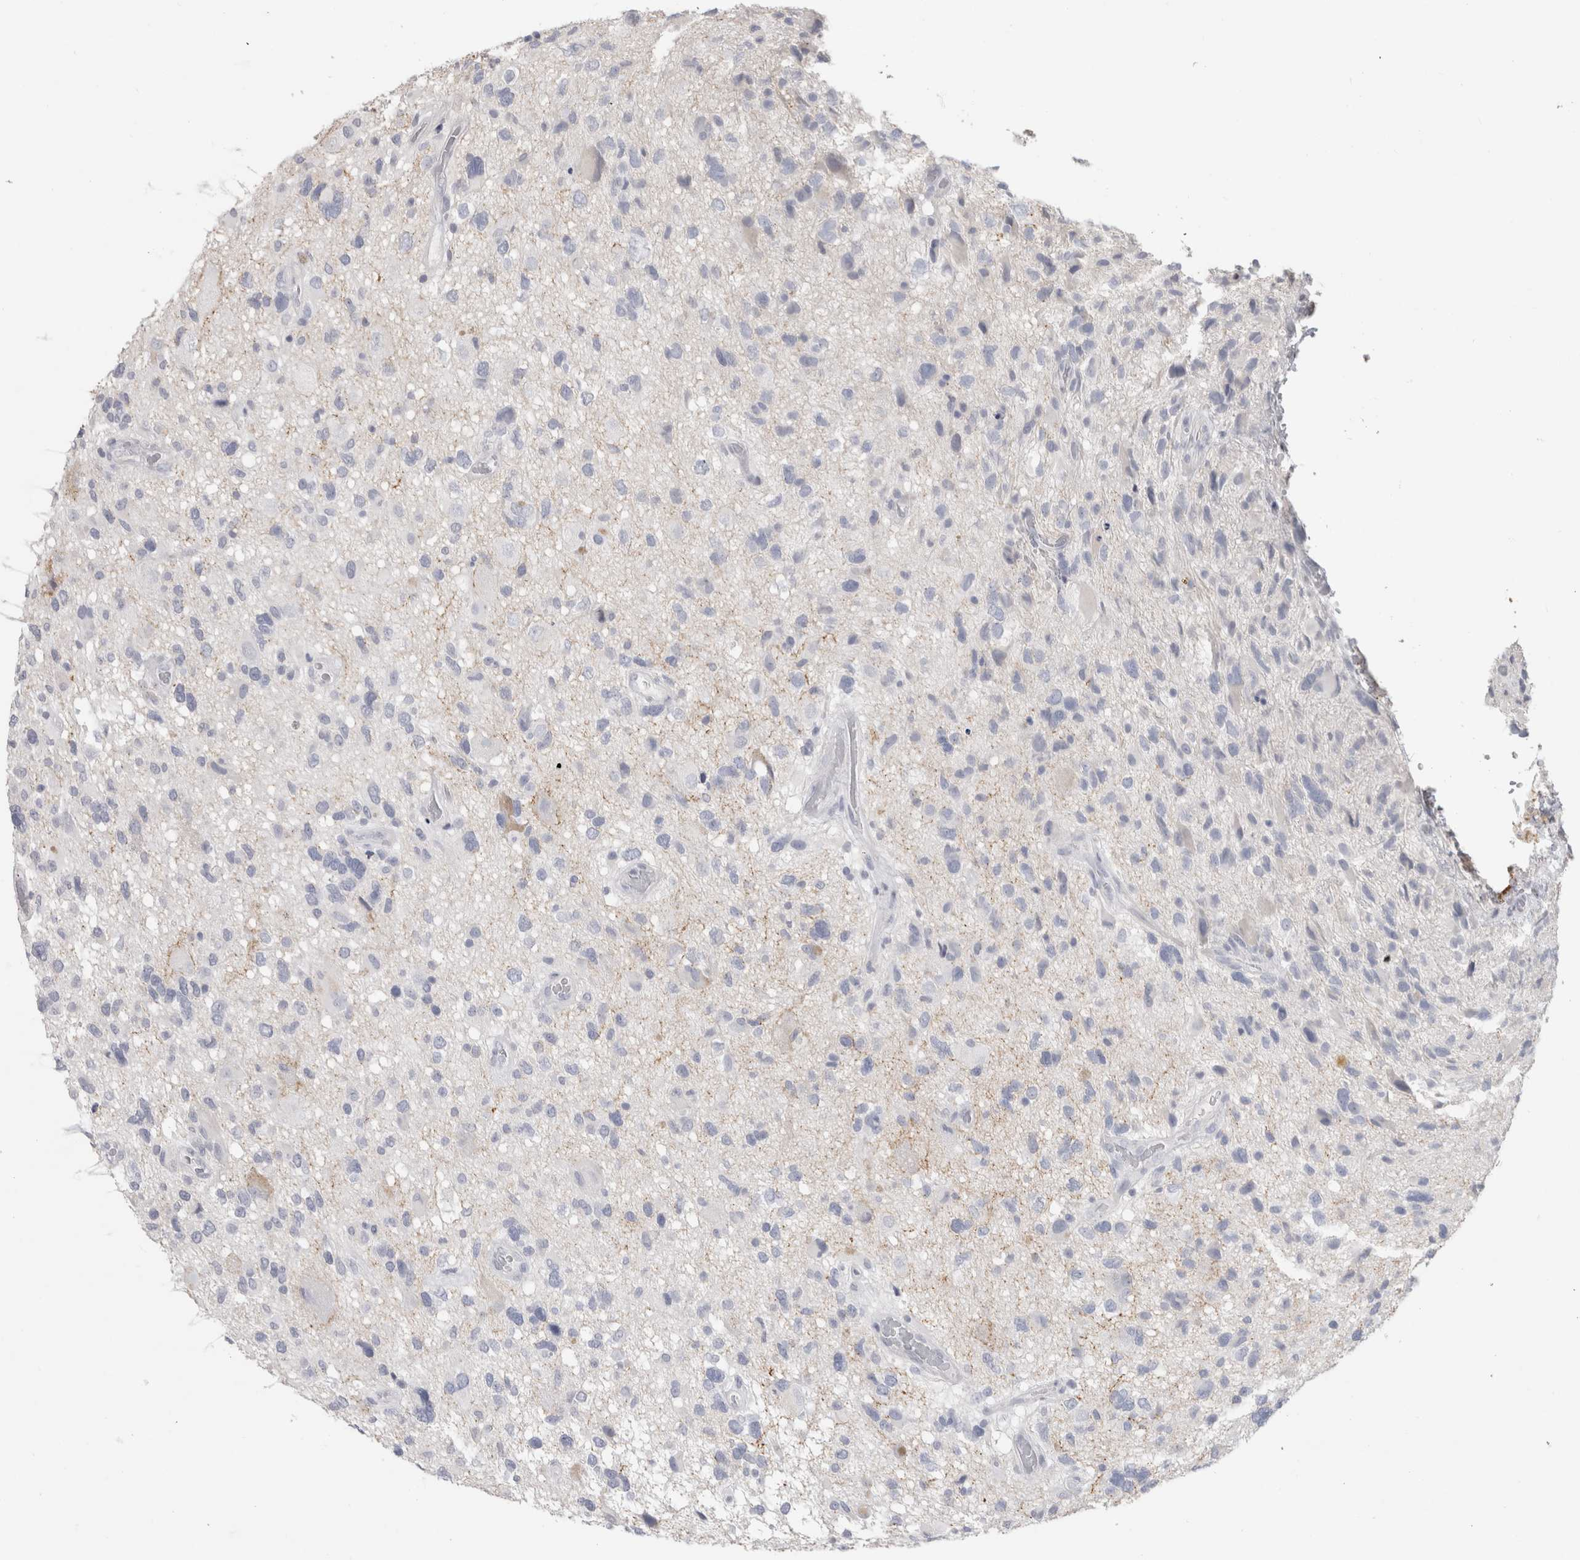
{"staining": {"intensity": "negative", "quantity": "none", "location": "none"}, "tissue": "glioma", "cell_type": "Tumor cells", "image_type": "cancer", "snomed": [{"axis": "morphology", "description": "Glioma, malignant, High grade"}, {"axis": "topography", "description": "Brain"}], "caption": "An image of human malignant high-grade glioma is negative for staining in tumor cells.", "gene": "SLC6A1", "patient": {"sex": "male", "age": 33}}